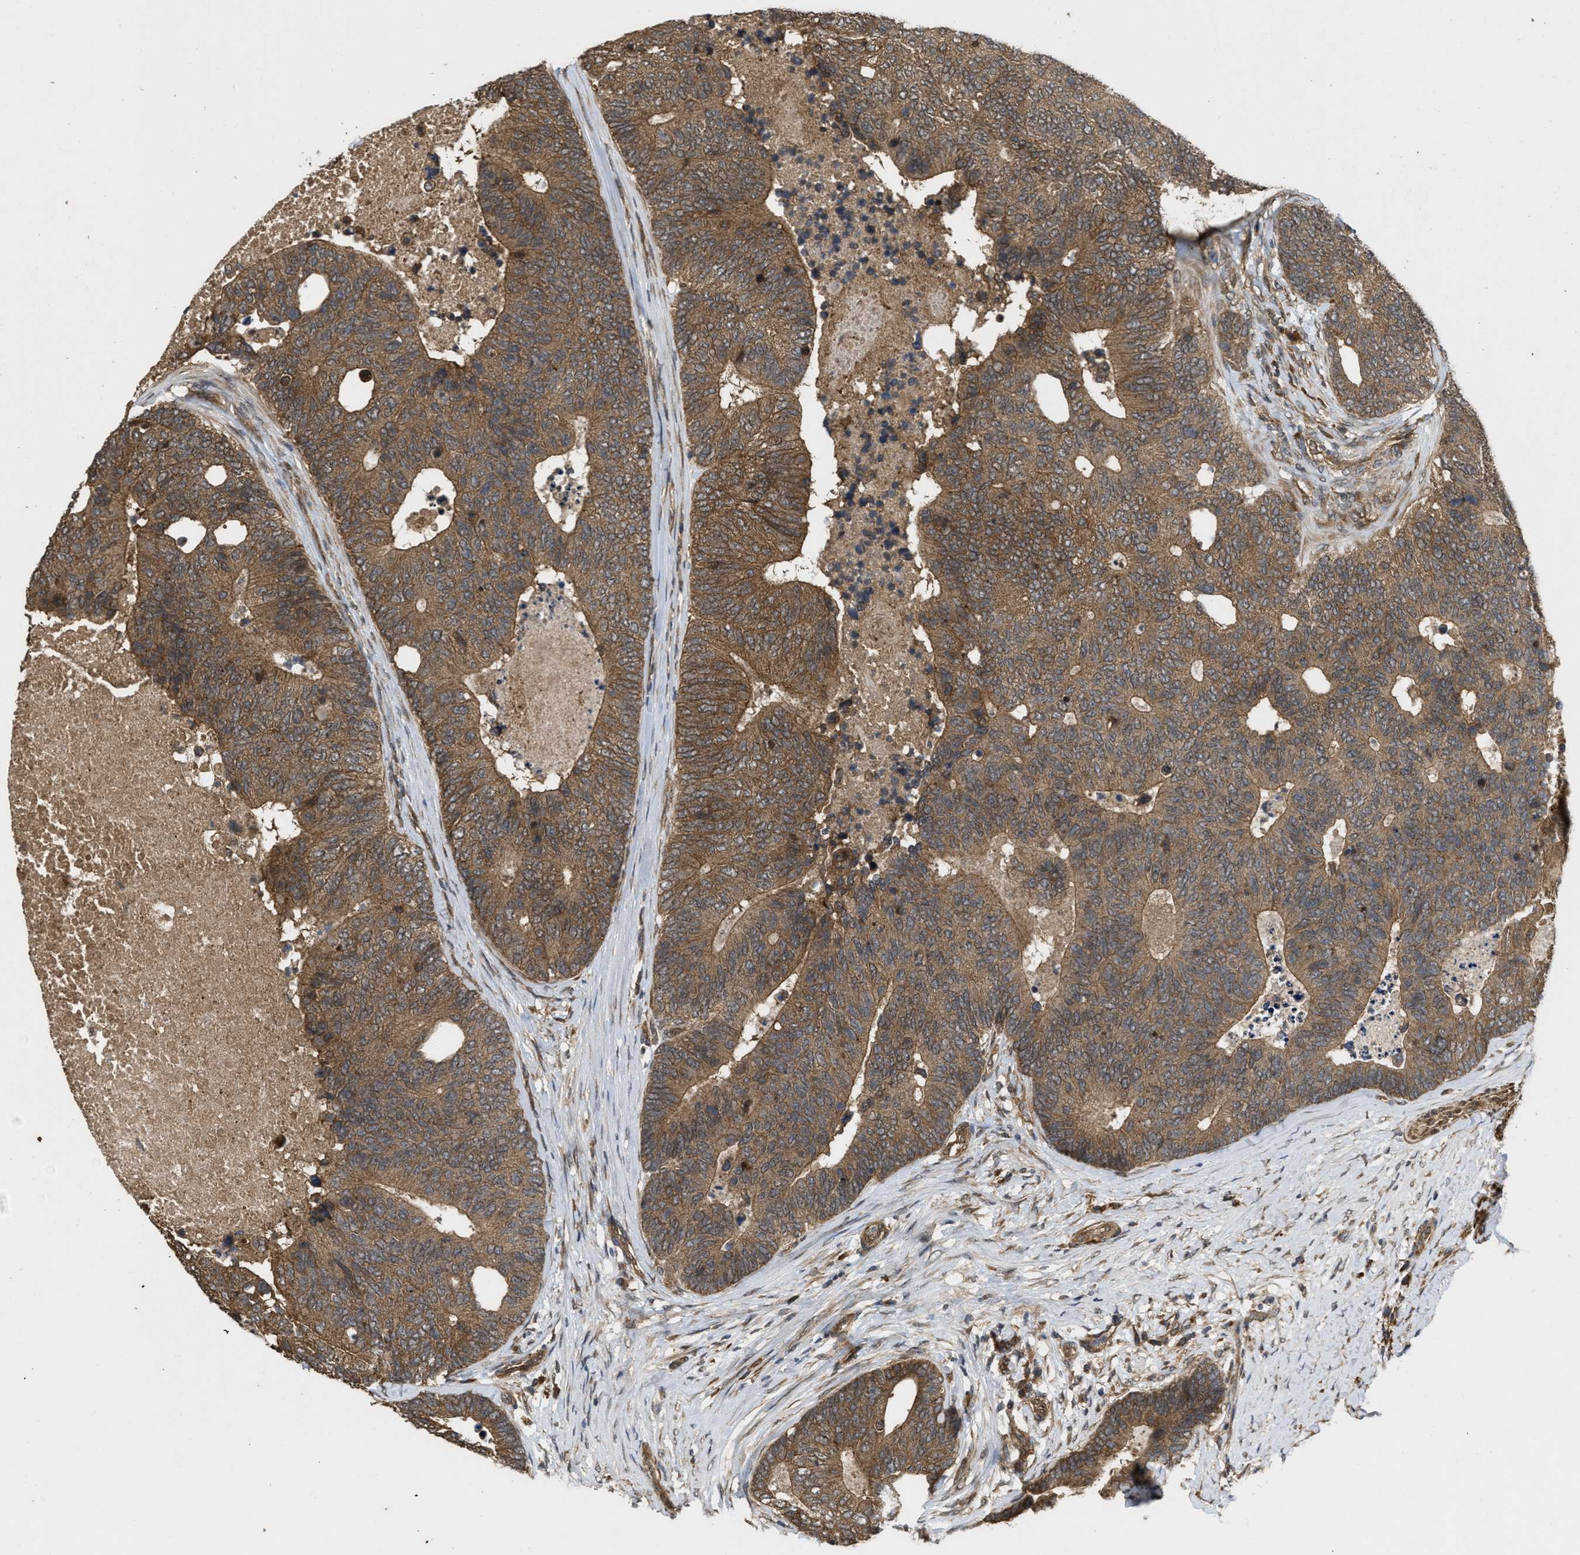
{"staining": {"intensity": "moderate", "quantity": ">75%", "location": "cytoplasmic/membranous"}, "tissue": "colorectal cancer", "cell_type": "Tumor cells", "image_type": "cancer", "snomed": [{"axis": "morphology", "description": "Adenocarcinoma, NOS"}, {"axis": "topography", "description": "Colon"}], "caption": "Immunohistochemical staining of colorectal adenocarcinoma shows medium levels of moderate cytoplasmic/membranous protein staining in approximately >75% of tumor cells.", "gene": "FZD6", "patient": {"sex": "female", "age": 67}}